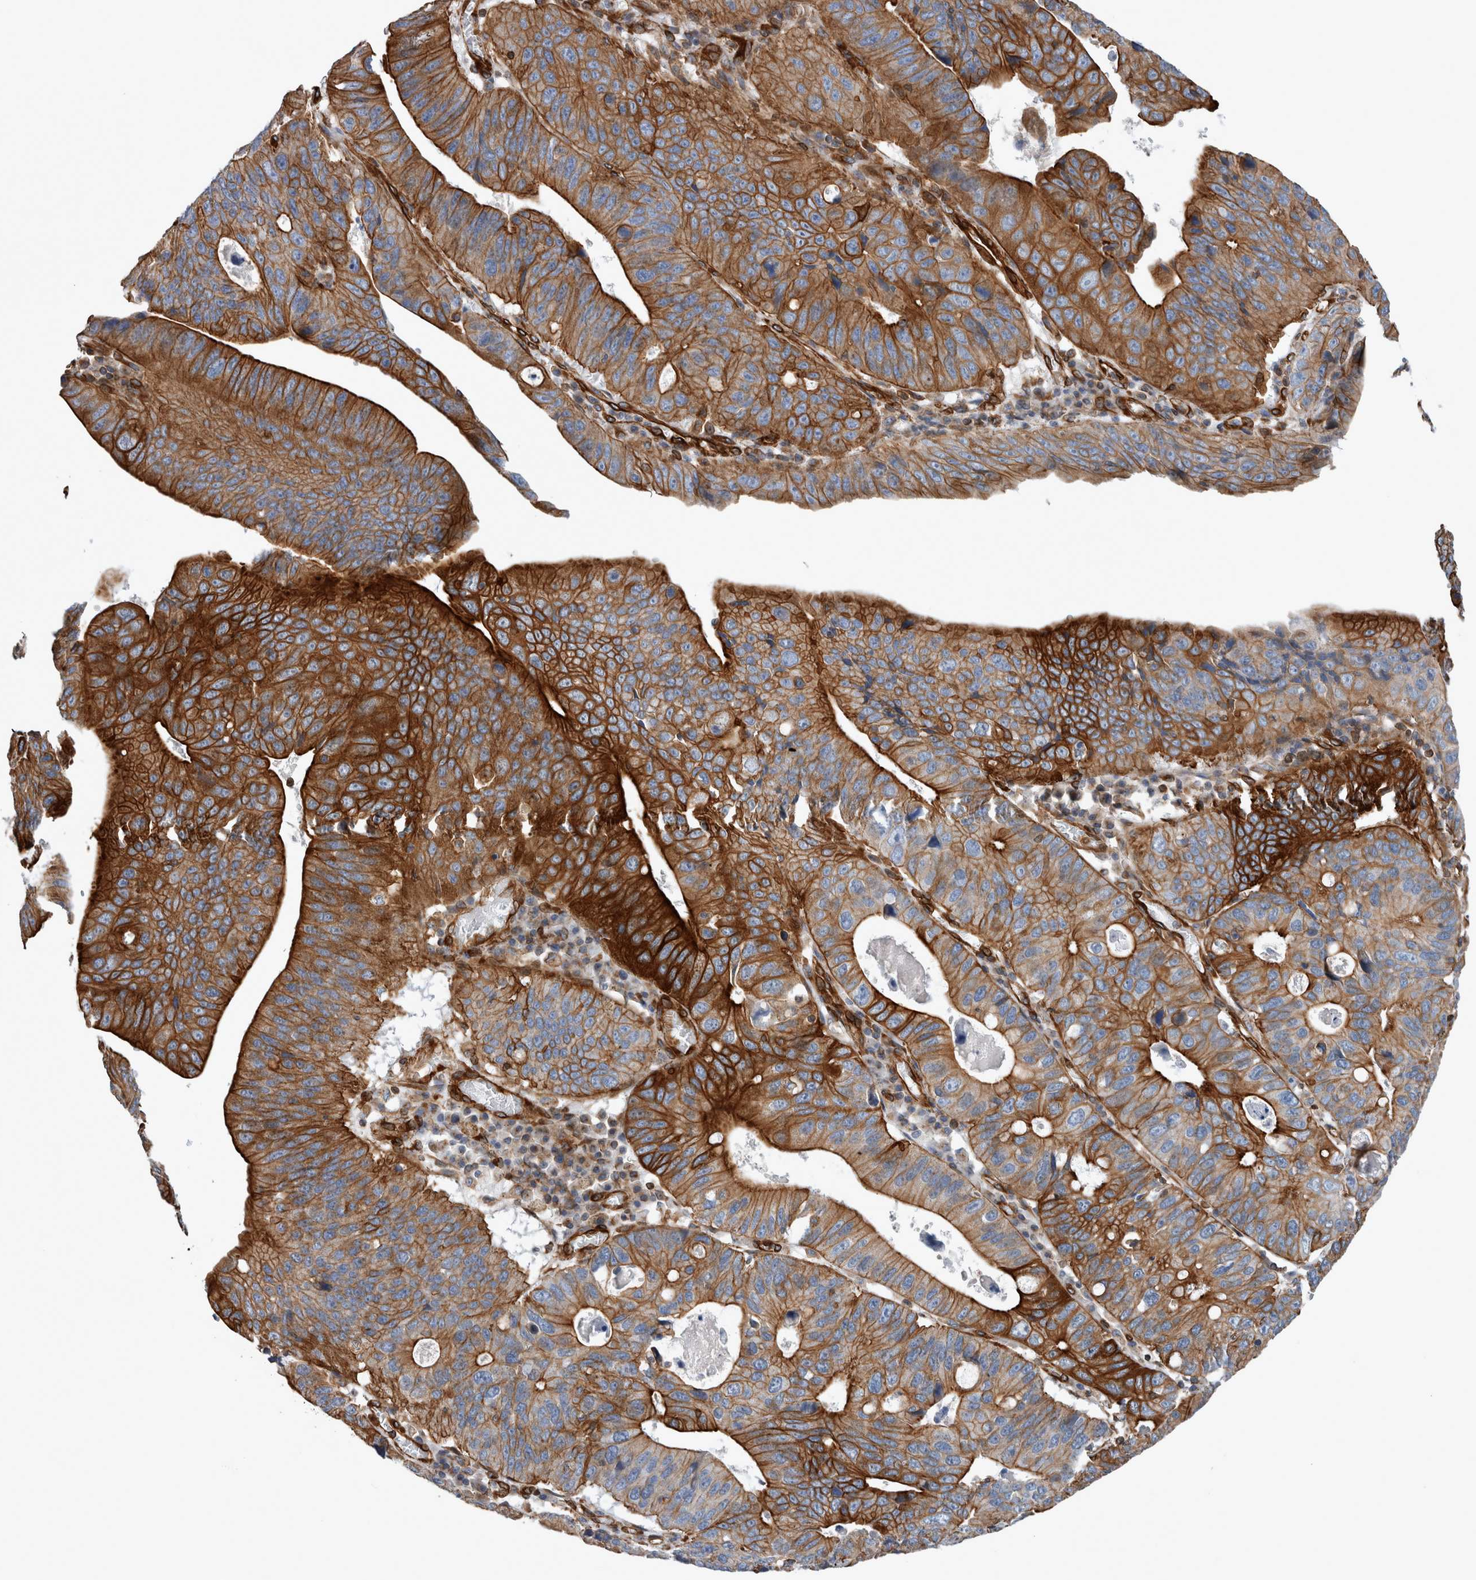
{"staining": {"intensity": "strong", "quantity": ">75%", "location": "cytoplasmic/membranous"}, "tissue": "stomach cancer", "cell_type": "Tumor cells", "image_type": "cancer", "snomed": [{"axis": "morphology", "description": "Adenocarcinoma, NOS"}, {"axis": "topography", "description": "Stomach"}], "caption": "This is a micrograph of immunohistochemistry staining of adenocarcinoma (stomach), which shows strong positivity in the cytoplasmic/membranous of tumor cells.", "gene": "PLEC", "patient": {"sex": "male", "age": 59}}